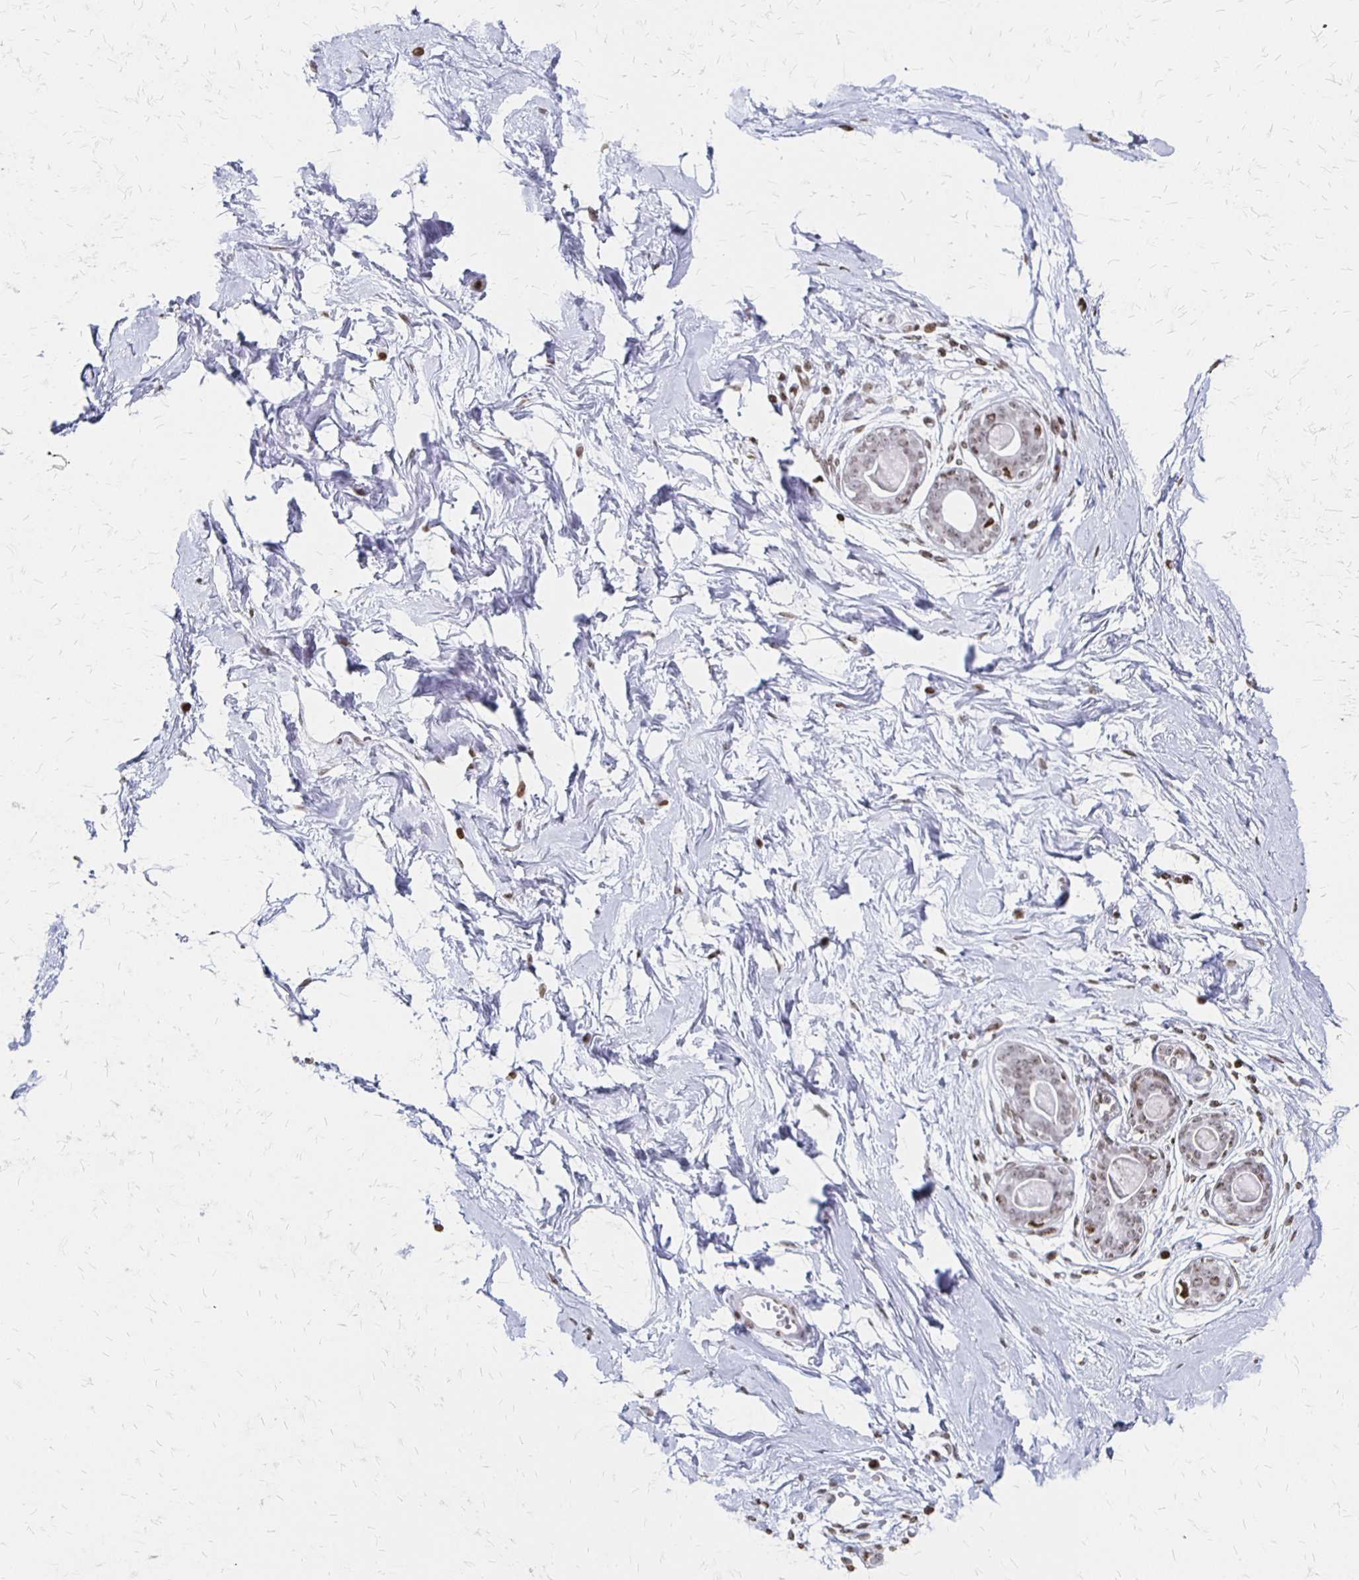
{"staining": {"intensity": "negative", "quantity": "none", "location": "none"}, "tissue": "breast", "cell_type": "Adipocytes", "image_type": "normal", "snomed": [{"axis": "morphology", "description": "Normal tissue, NOS"}, {"axis": "topography", "description": "Breast"}], "caption": "Protein analysis of normal breast exhibits no significant positivity in adipocytes.", "gene": "ZNF280C", "patient": {"sex": "female", "age": 45}}